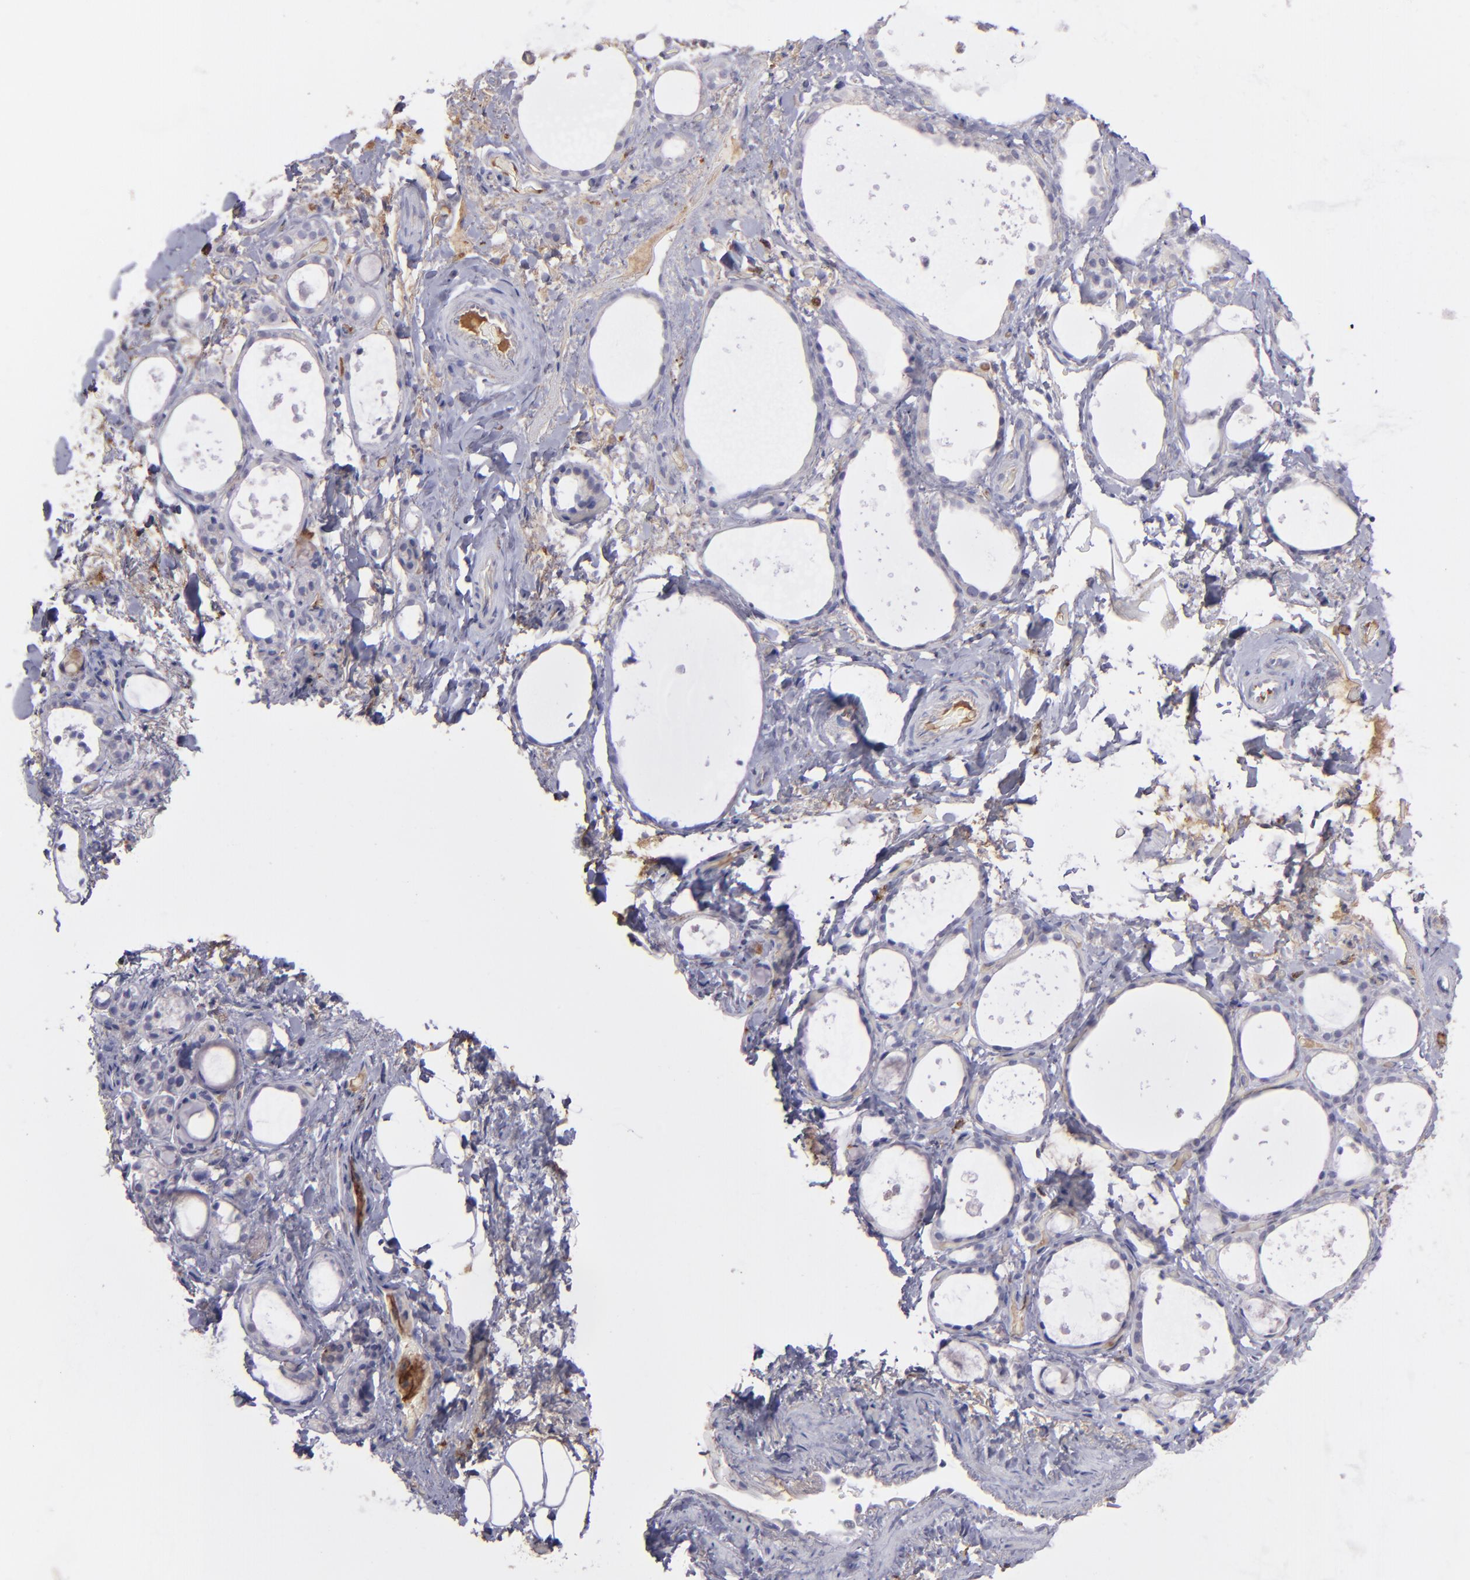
{"staining": {"intensity": "weak", "quantity": "<25%", "location": "cytoplasmic/membranous"}, "tissue": "thyroid gland", "cell_type": "Glandular cells", "image_type": "normal", "snomed": [{"axis": "morphology", "description": "Normal tissue, NOS"}, {"axis": "topography", "description": "Thyroid gland"}], "caption": "This micrograph is of benign thyroid gland stained with immunohistochemistry to label a protein in brown with the nuclei are counter-stained blue. There is no positivity in glandular cells. Brightfield microscopy of immunohistochemistry stained with DAB (brown) and hematoxylin (blue), captured at high magnification.", "gene": "C1QA", "patient": {"sex": "female", "age": 75}}